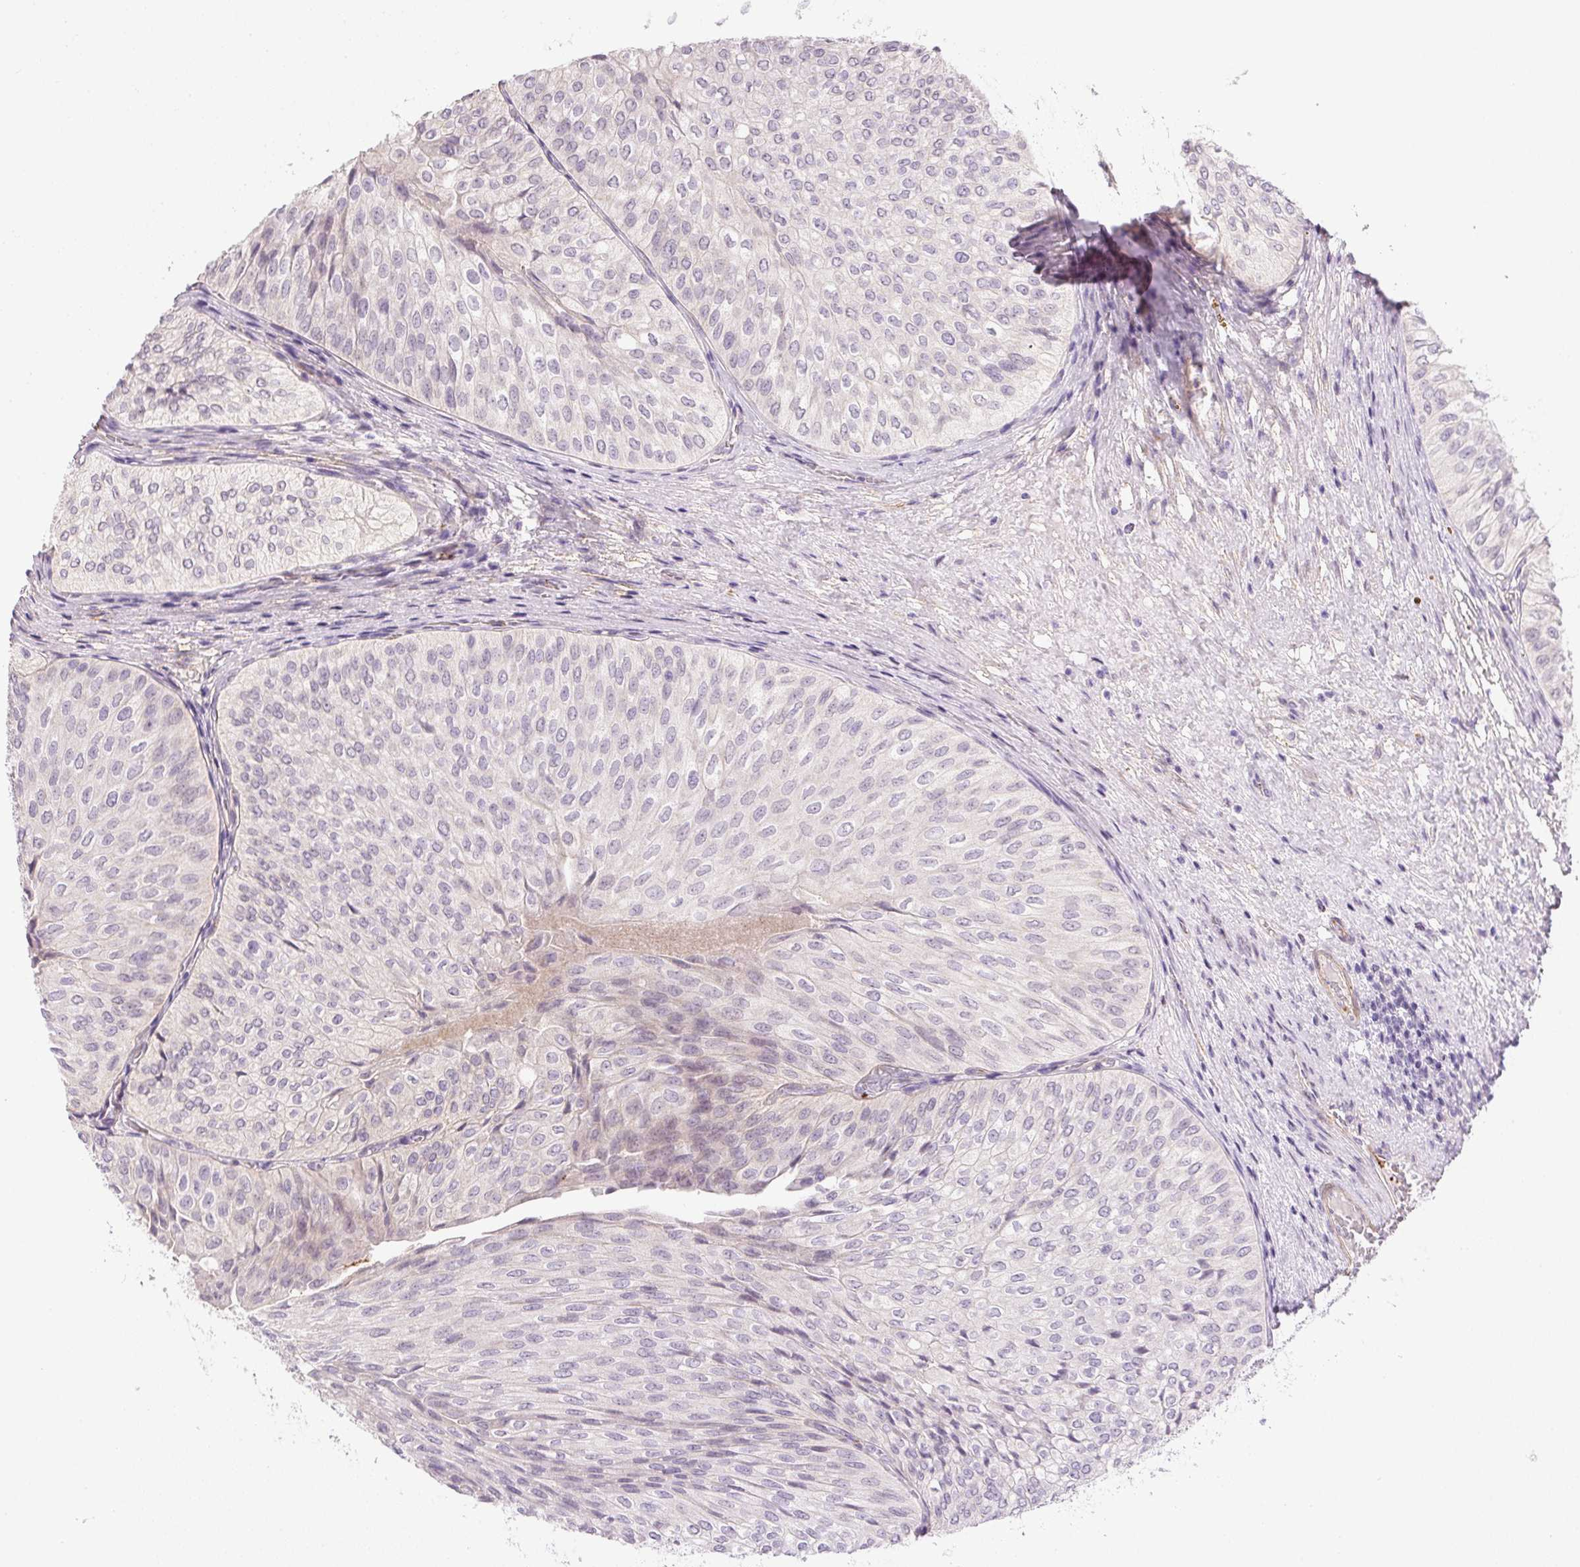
{"staining": {"intensity": "negative", "quantity": "none", "location": "none"}, "tissue": "urothelial cancer", "cell_type": "Tumor cells", "image_type": "cancer", "snomed": [{"axis": "morphology", "description": "Urothelial carcinoma, NOS"}, {"axis": "topography", "description": "Urinary bladder"}], "caption": "Immunohistochemical staining of urothelial cancer demonstrates no significant positivity in tumor cells.", "gene": "PRL", "patient": {"sex": "male", "age": 62}}